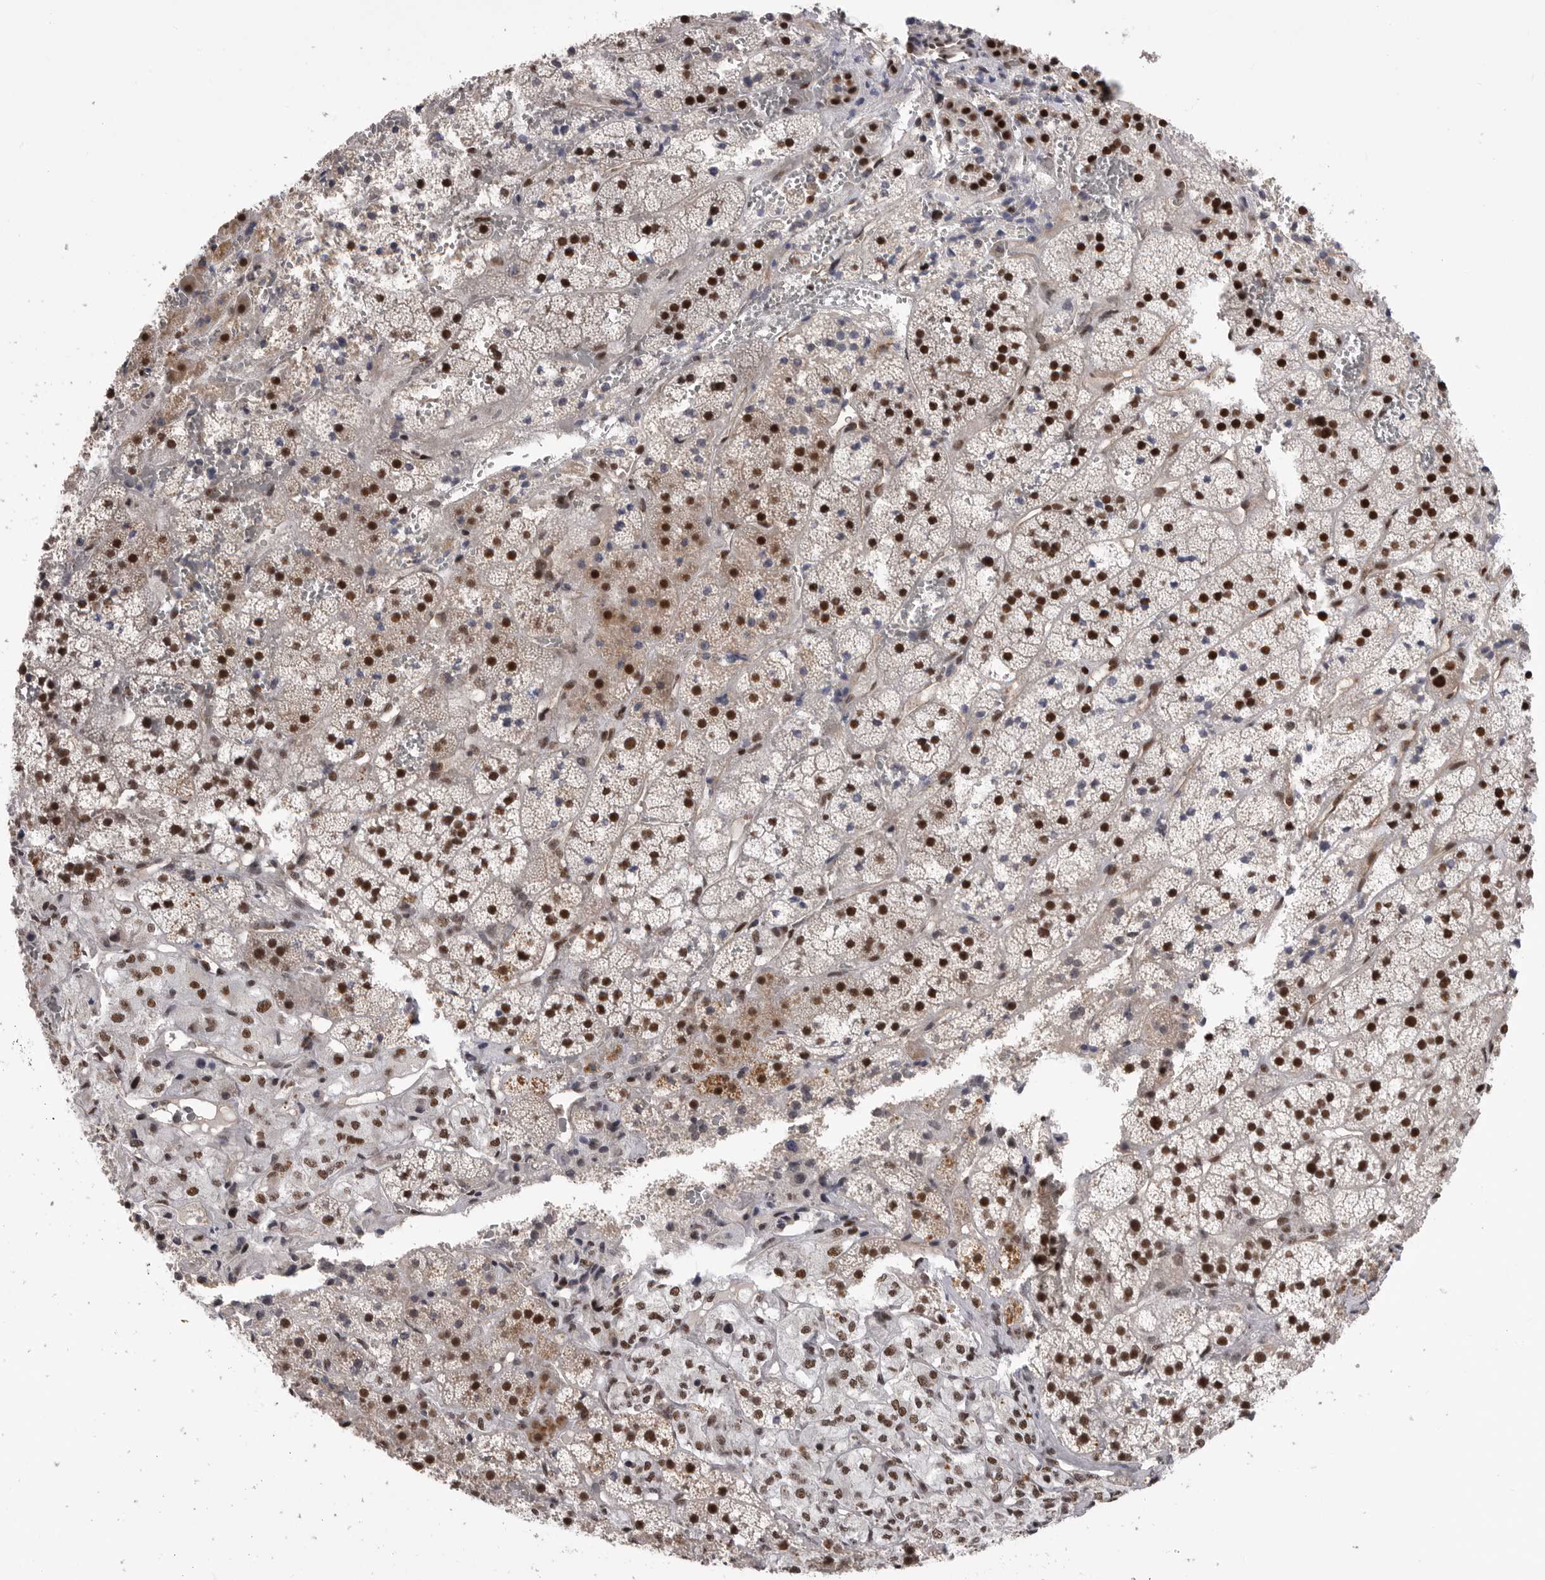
{"staining": {"intensity": "strong", "quantity": ">75%", "location": "nuclear"}, "tissue": "adrenal gland", "cell_type": "Glandular cells", "image_type": "normal", "snomed": [{"axis": "morphology", "description": "Normal tissue, NOS"}, {"axis": "topography", "description": "Adrenal gland"}], "caption": "Human adrenal gland stained with a brown dye exhibits strong nuclear positive positivity in about >75% of glandular cells.", "gene": "PPP1R8", "patient": {"sex": "female", "age": 44}}